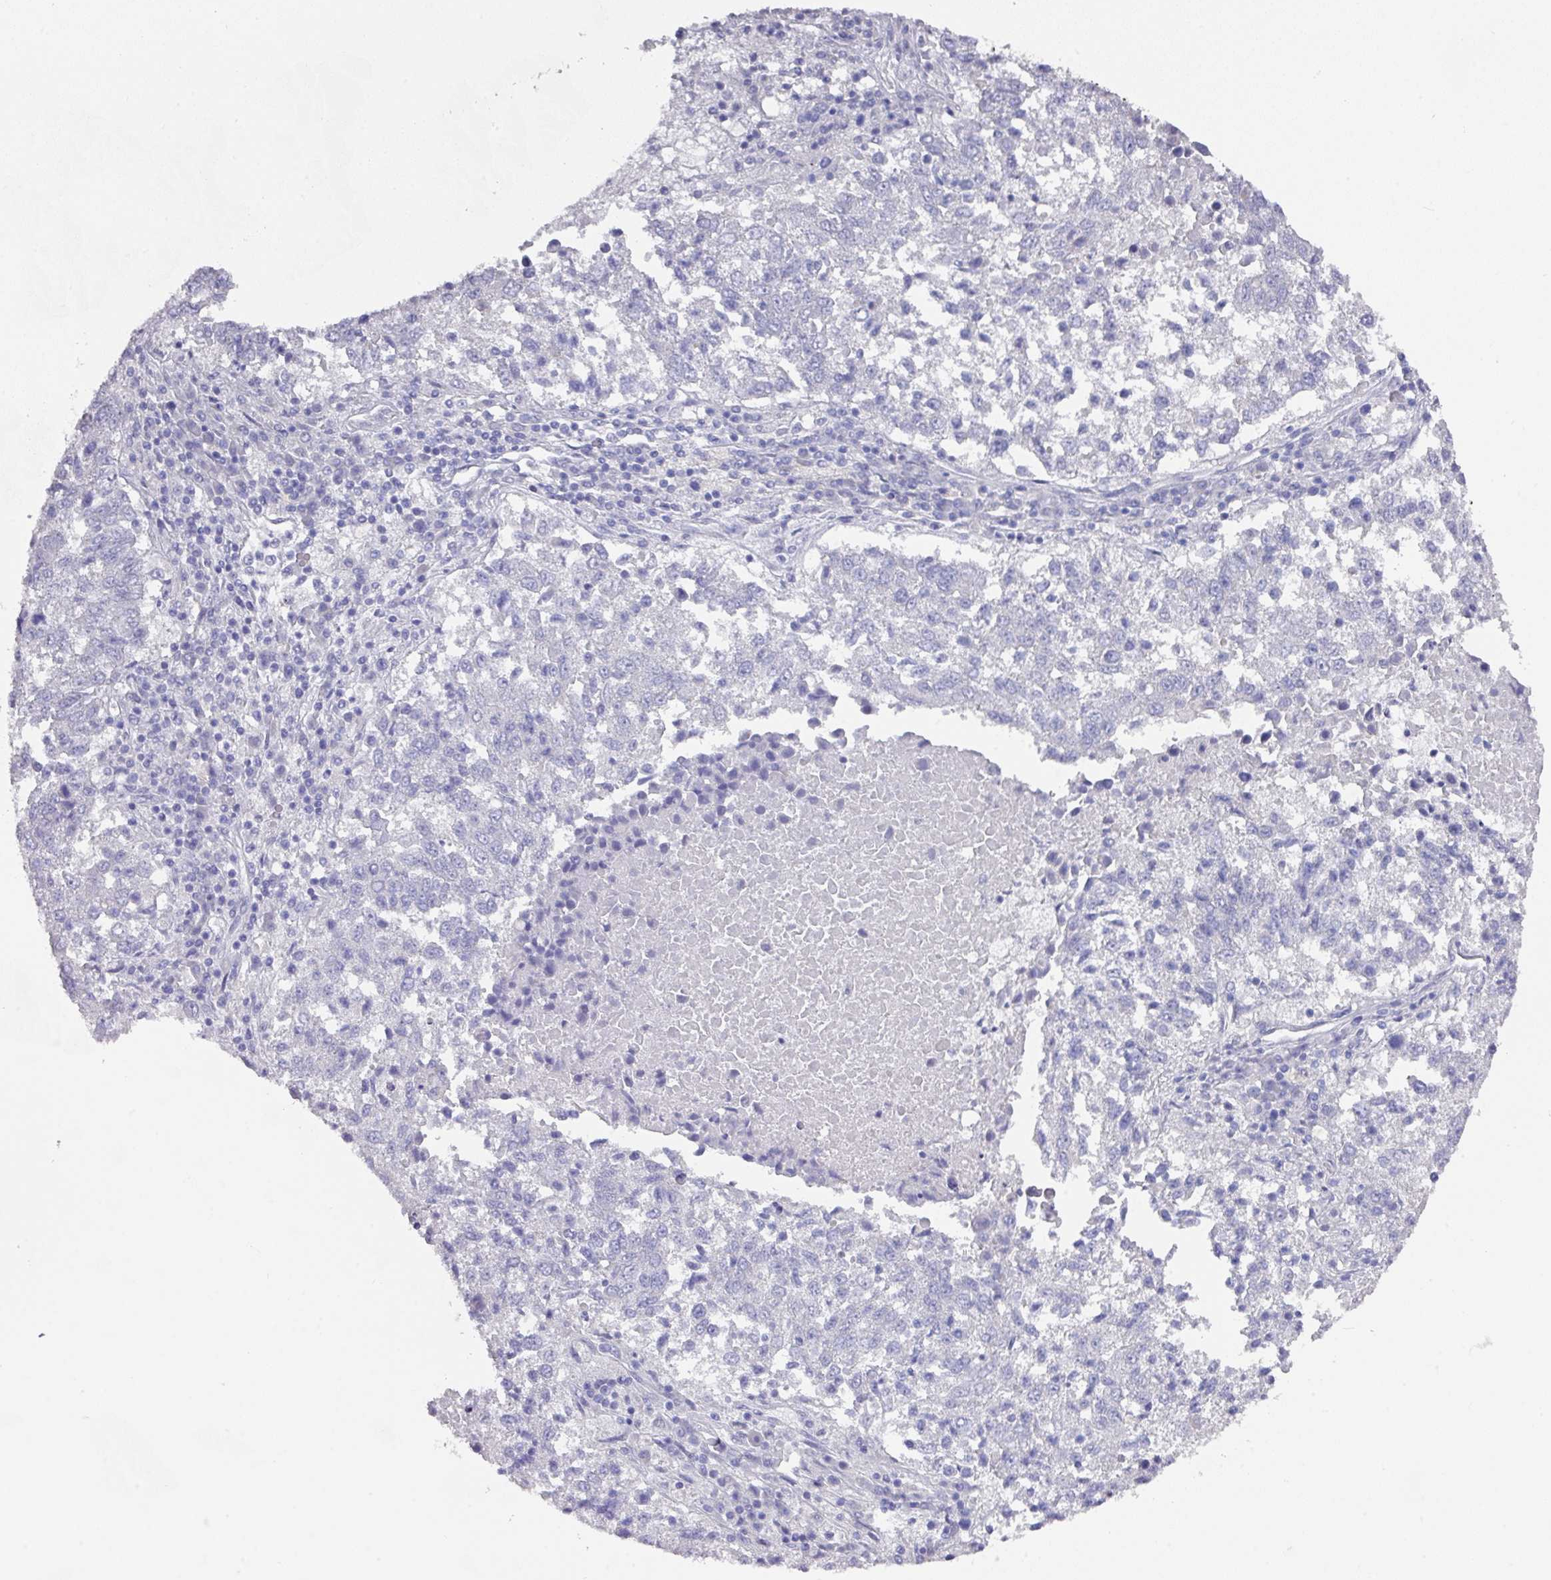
{"staining": {"intensity": "negative", "quantity": "none", "location": "none"}, "tissue": "lung cancer", "cell_type": "Tumor cells", "image_type": "cancer", "snomed": [{"axis": "morphology", "description": "Squamous cell carcinoma, NOS"}, {"axis": "topography", "description": "Lung"}], "caption": "Tumor cells show no significant positivity in lung cancer (squamous cell carcinoma).", "gene": "DAZL", "patient": {"sex": "male", "age": 73}}